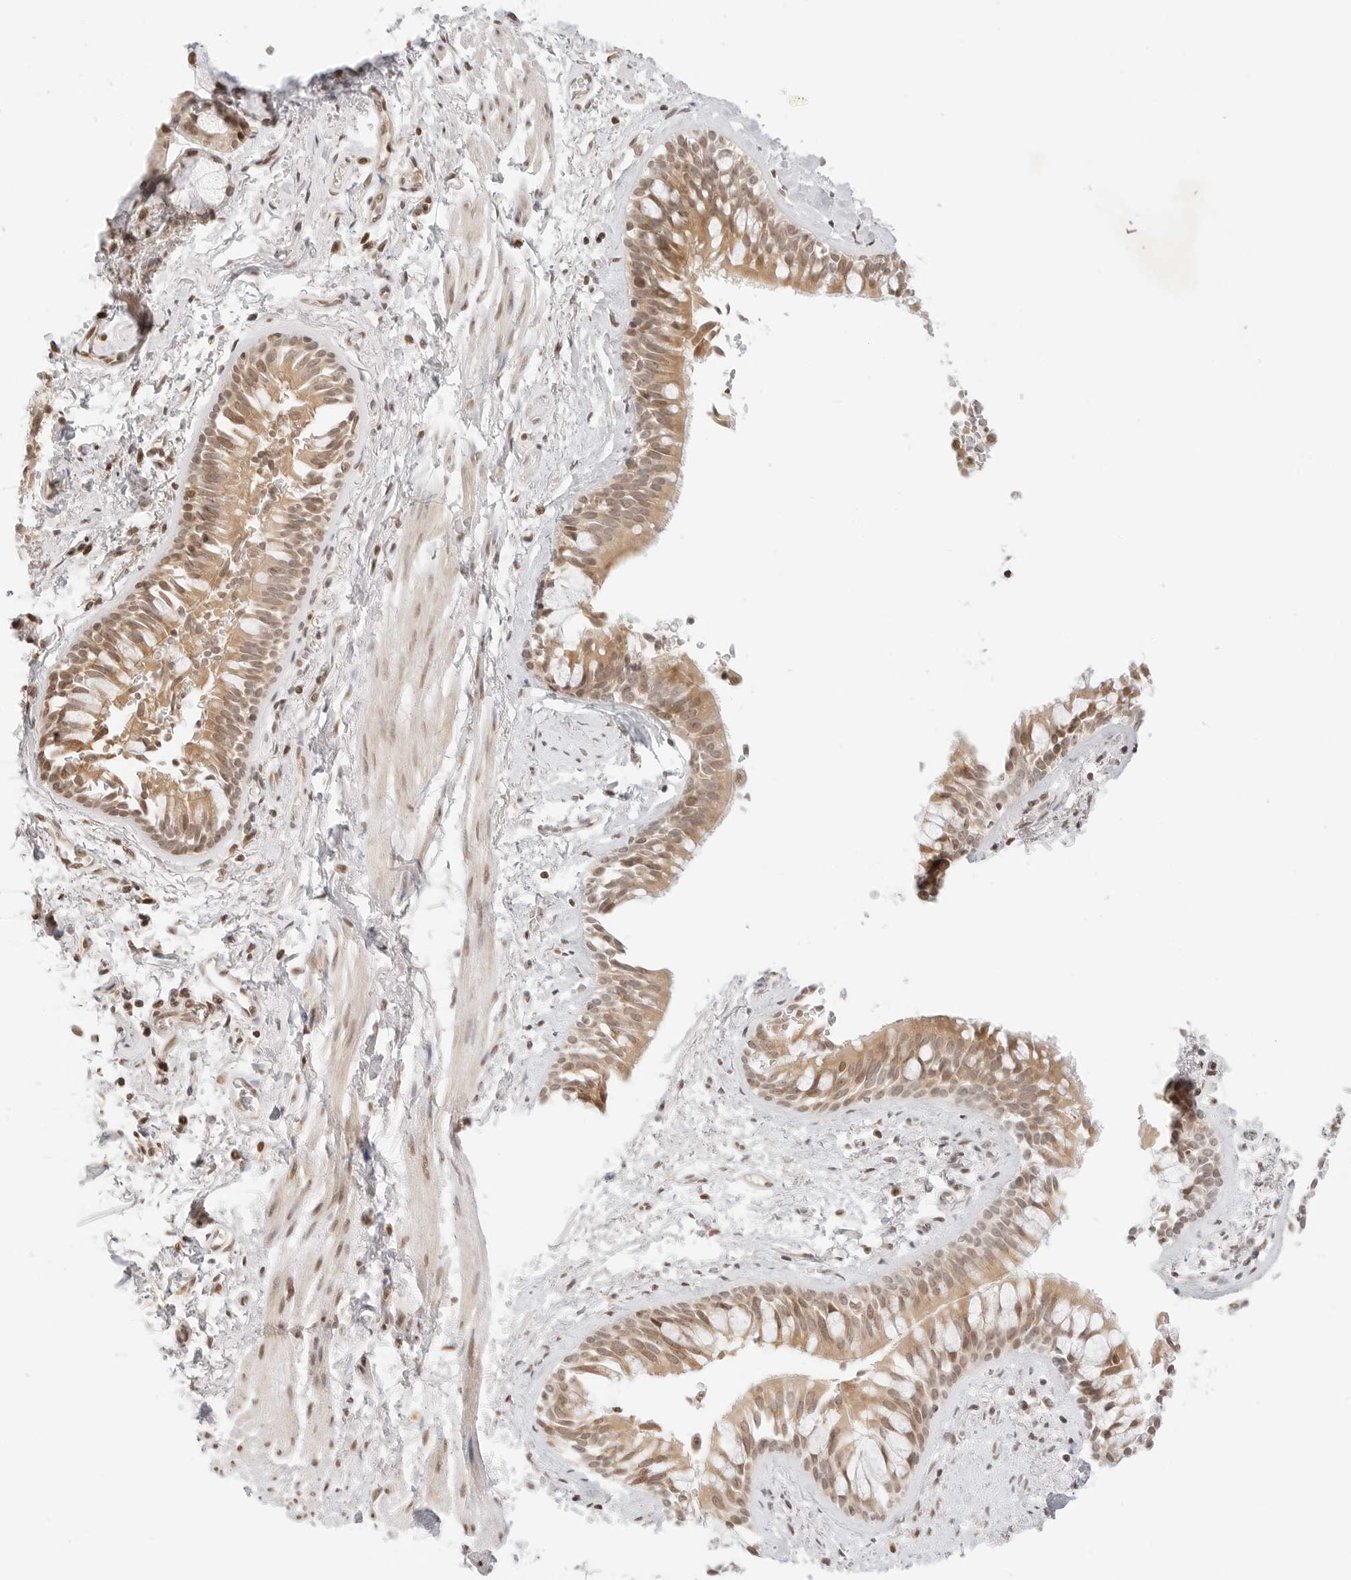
{"staining": {"intensity": "moderate", "quantity": ">75%", "location": "cytoplasmic/membranous,nuclear"}, "tissue": "bronchus", "cell_type": "Respiratory epithelial cells", "image_type": "normal", "snomed": [{"axis": "morphology", "description": "Normal tissue, NOS"}, {"axis": "morphology", "description": "Inflammation, NOS"}, {"axis": "topography", "description": "Cartilage tissue"}, {"axis": "topography", "description": "Bronchus"}, {"axis": "topography", "description": "Lung"}], "caption": "A micrograph of bronchus stained for a protein shows moderate cytoplasmic/membranous,nuclear brown staining in respiratory epithelial cells. The protein of interest is stained brown, and the nuclei are stained in blue (DAB (3,3'-diaminobenzidine) IHC with brightfield microscopy, high magnification).", "gene": "RPS6KL1", "patient": {"sex": "female", "age": 64}}